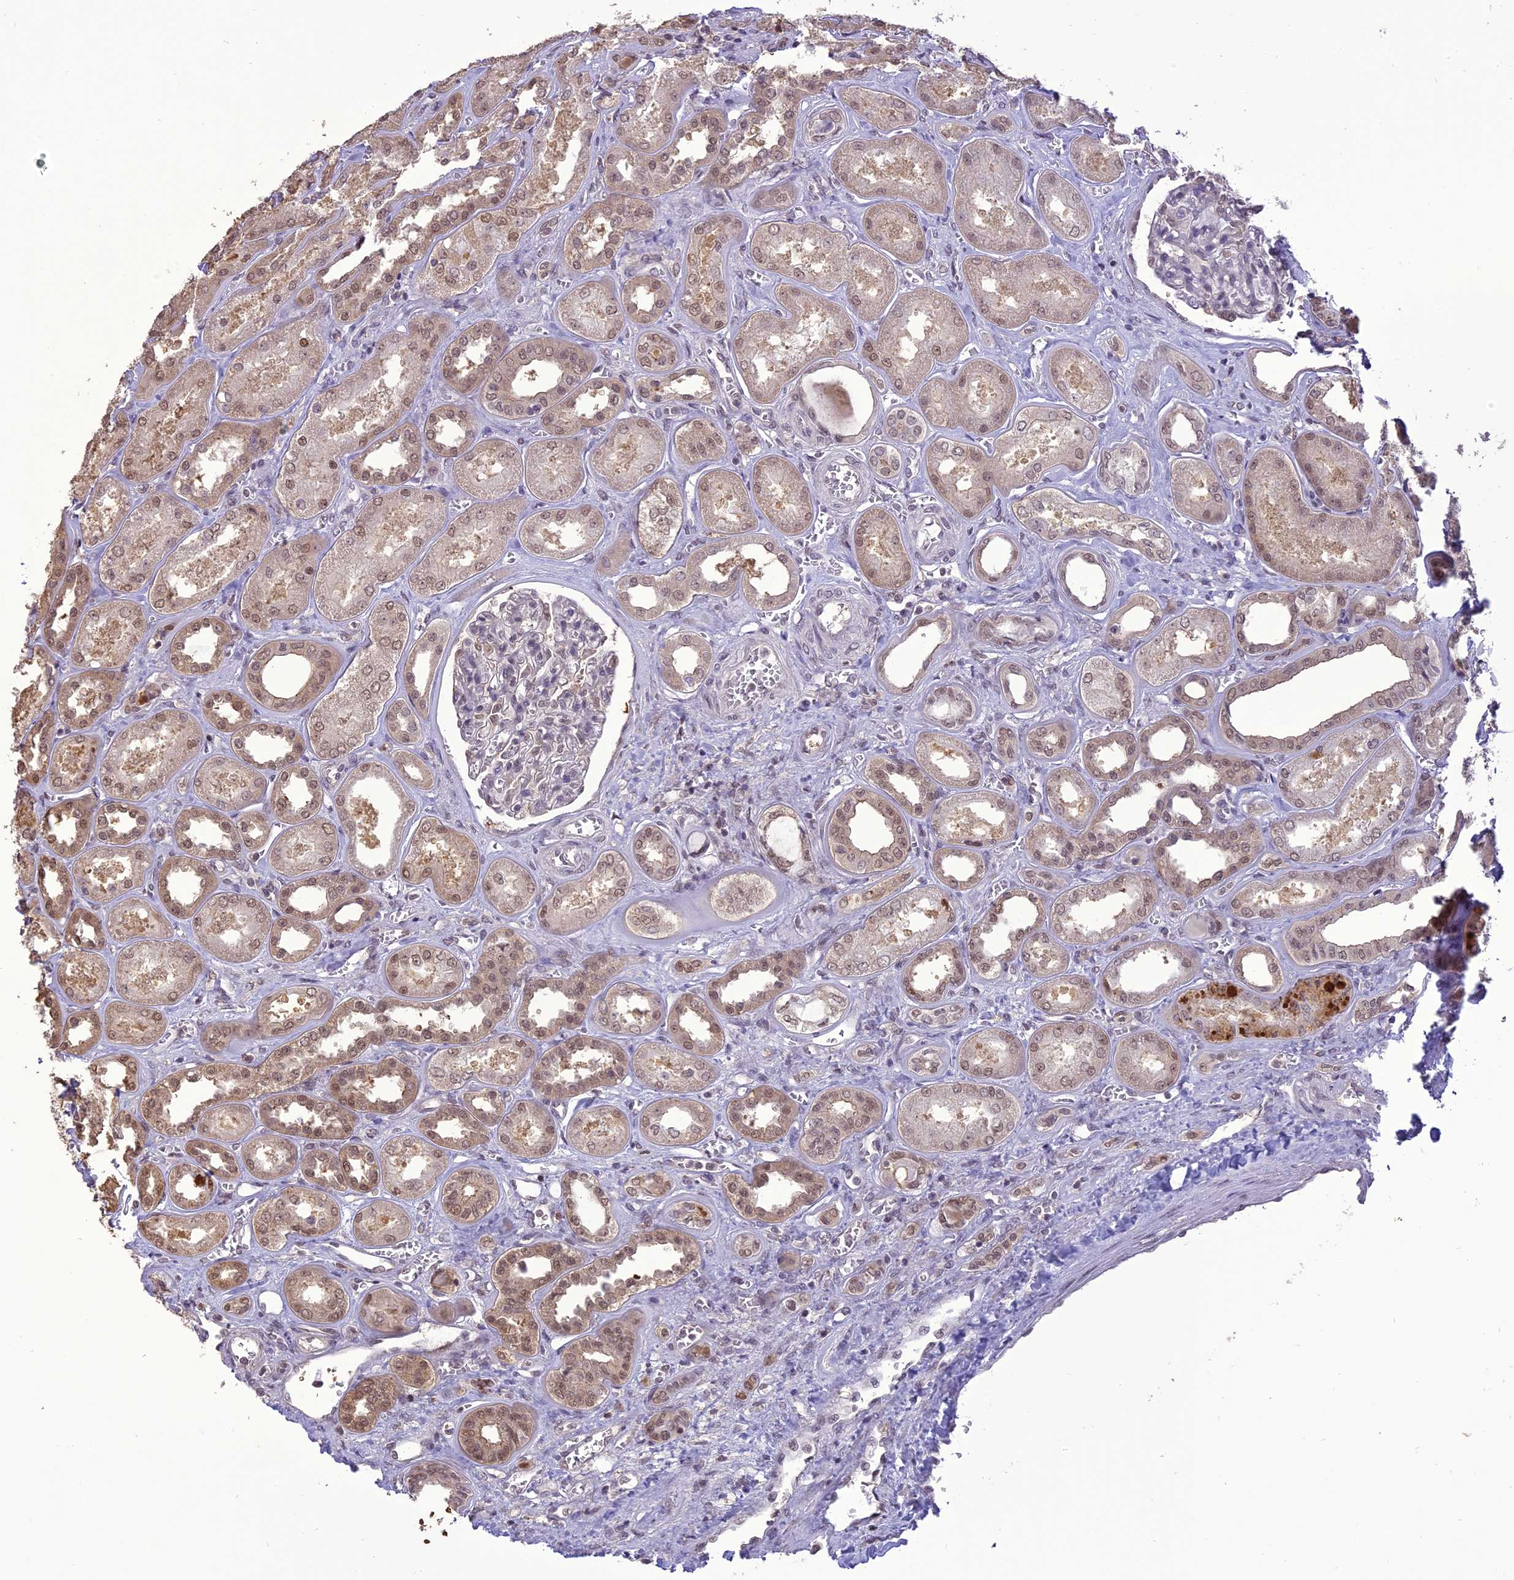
{"staining": {"intensity": "weak", "quantity": "25%-75%", "location": "nuclear"}, "tissue": "kidney", "cell_type": "Cells in glomeruli", "image_type": "normal", "snomed": [{"axis": "morphology", "description": "Normal tissue, NOS"}, {"axis": "morphology", "description": "Adenocarcinoma, NOS"}, {"axis": "topography", "description": "Kidney"}], "caption": "Cells in glomeruli show weak nuclear positivity in approximately 25%-75% of cells in benign kidney.", "gene": "TIGD7", "patient": {"sex": "female", "age": 68}}